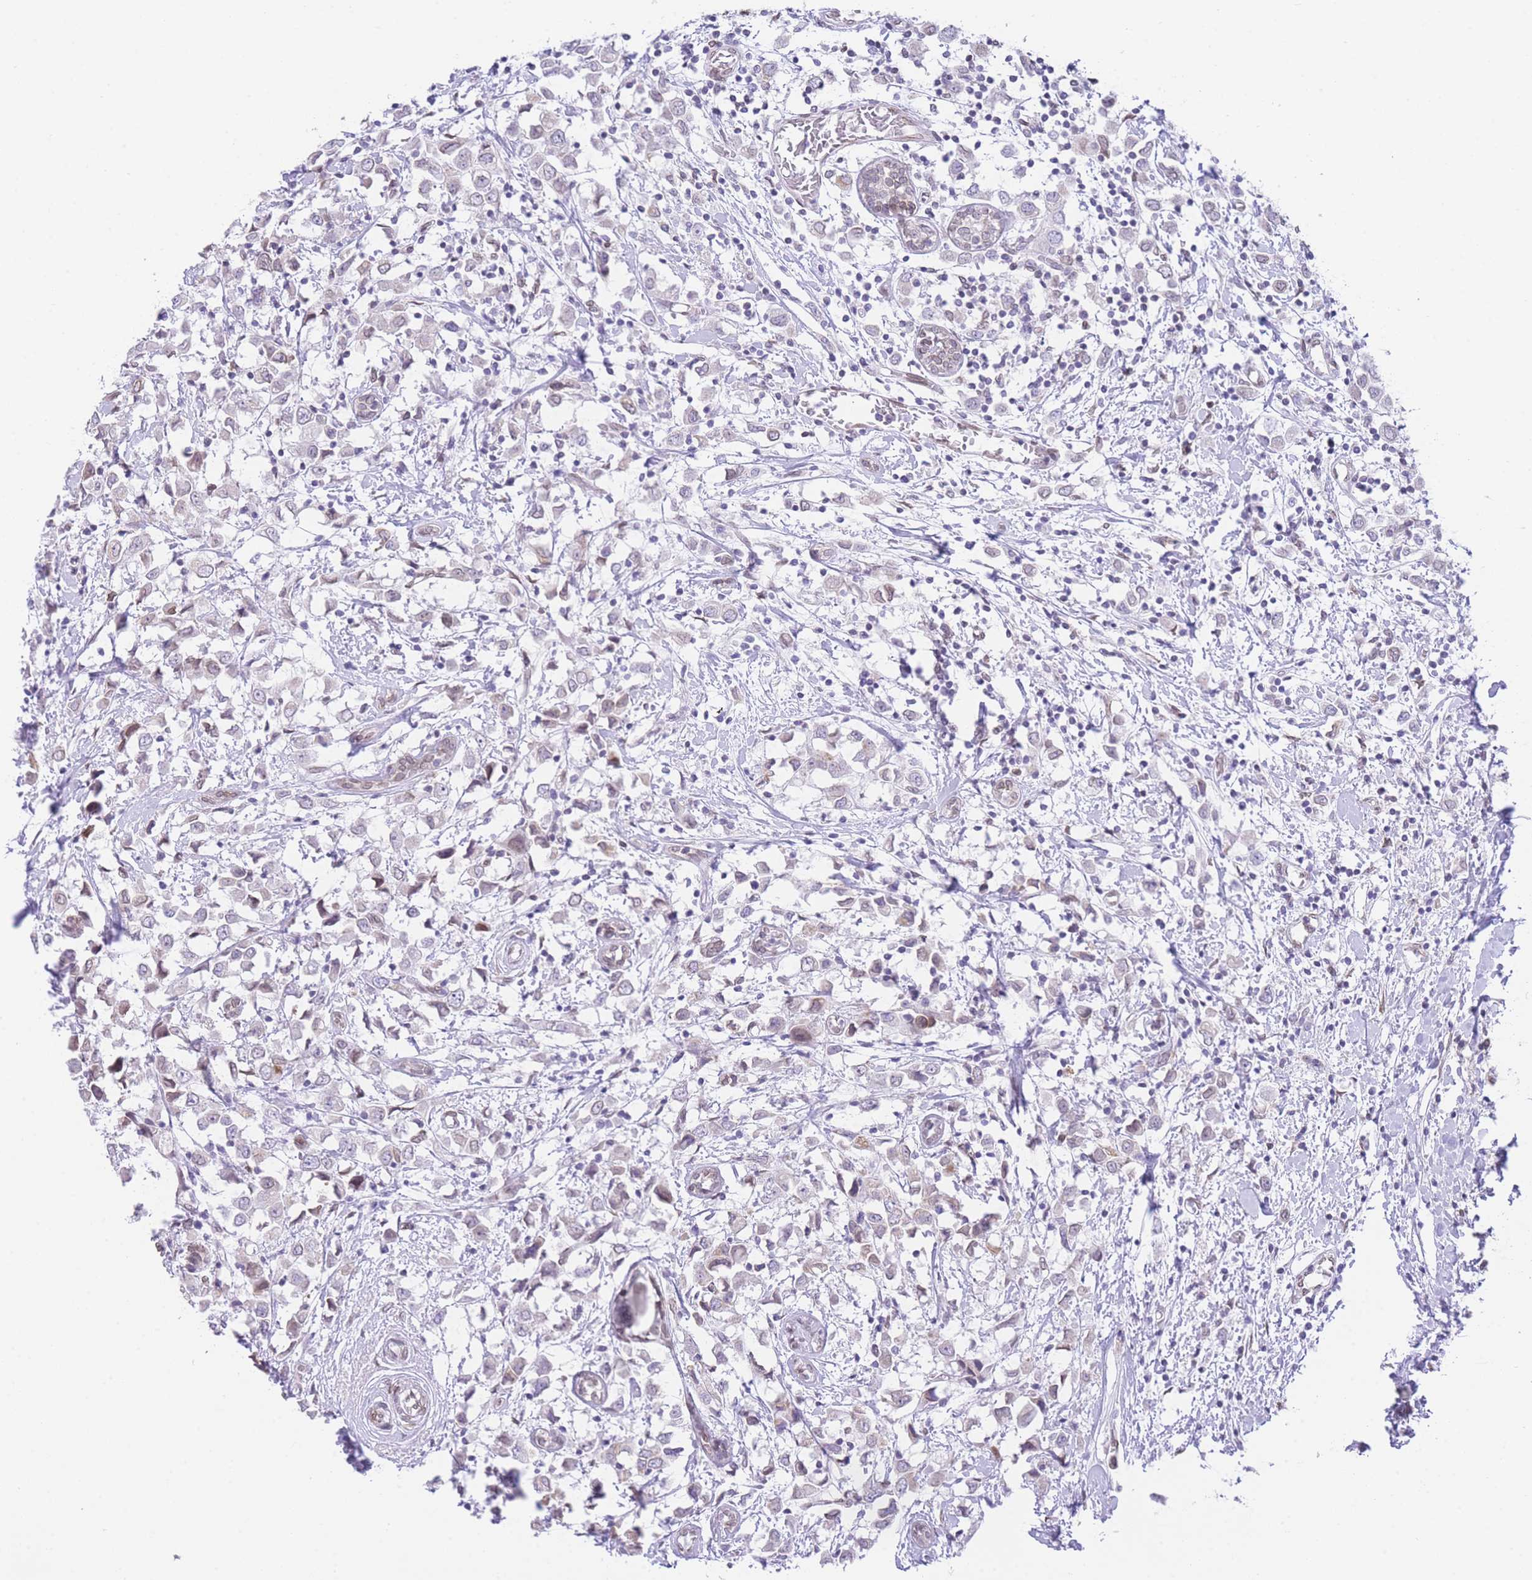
{"staining": {"intensity": "weak", "quantity": "<25%", "location": "nuclear"}, "tissue": "breast cancer", "cell_type": "Tumor cells", "image_type": "cancer", "snomed": [{"axis": "morphology", "description": "Duct carcinoma"}, {"axis": "topography", "description": "Breast"}], "caption": "This image is of breast intraductal carcinoma stained with IHC to label a protein in brown with the nuclei are counter-stained blue. There is no positivity in tumor cells.", "gene": "OR10AD1", "patient": {"sex": "female", "age": 61}}